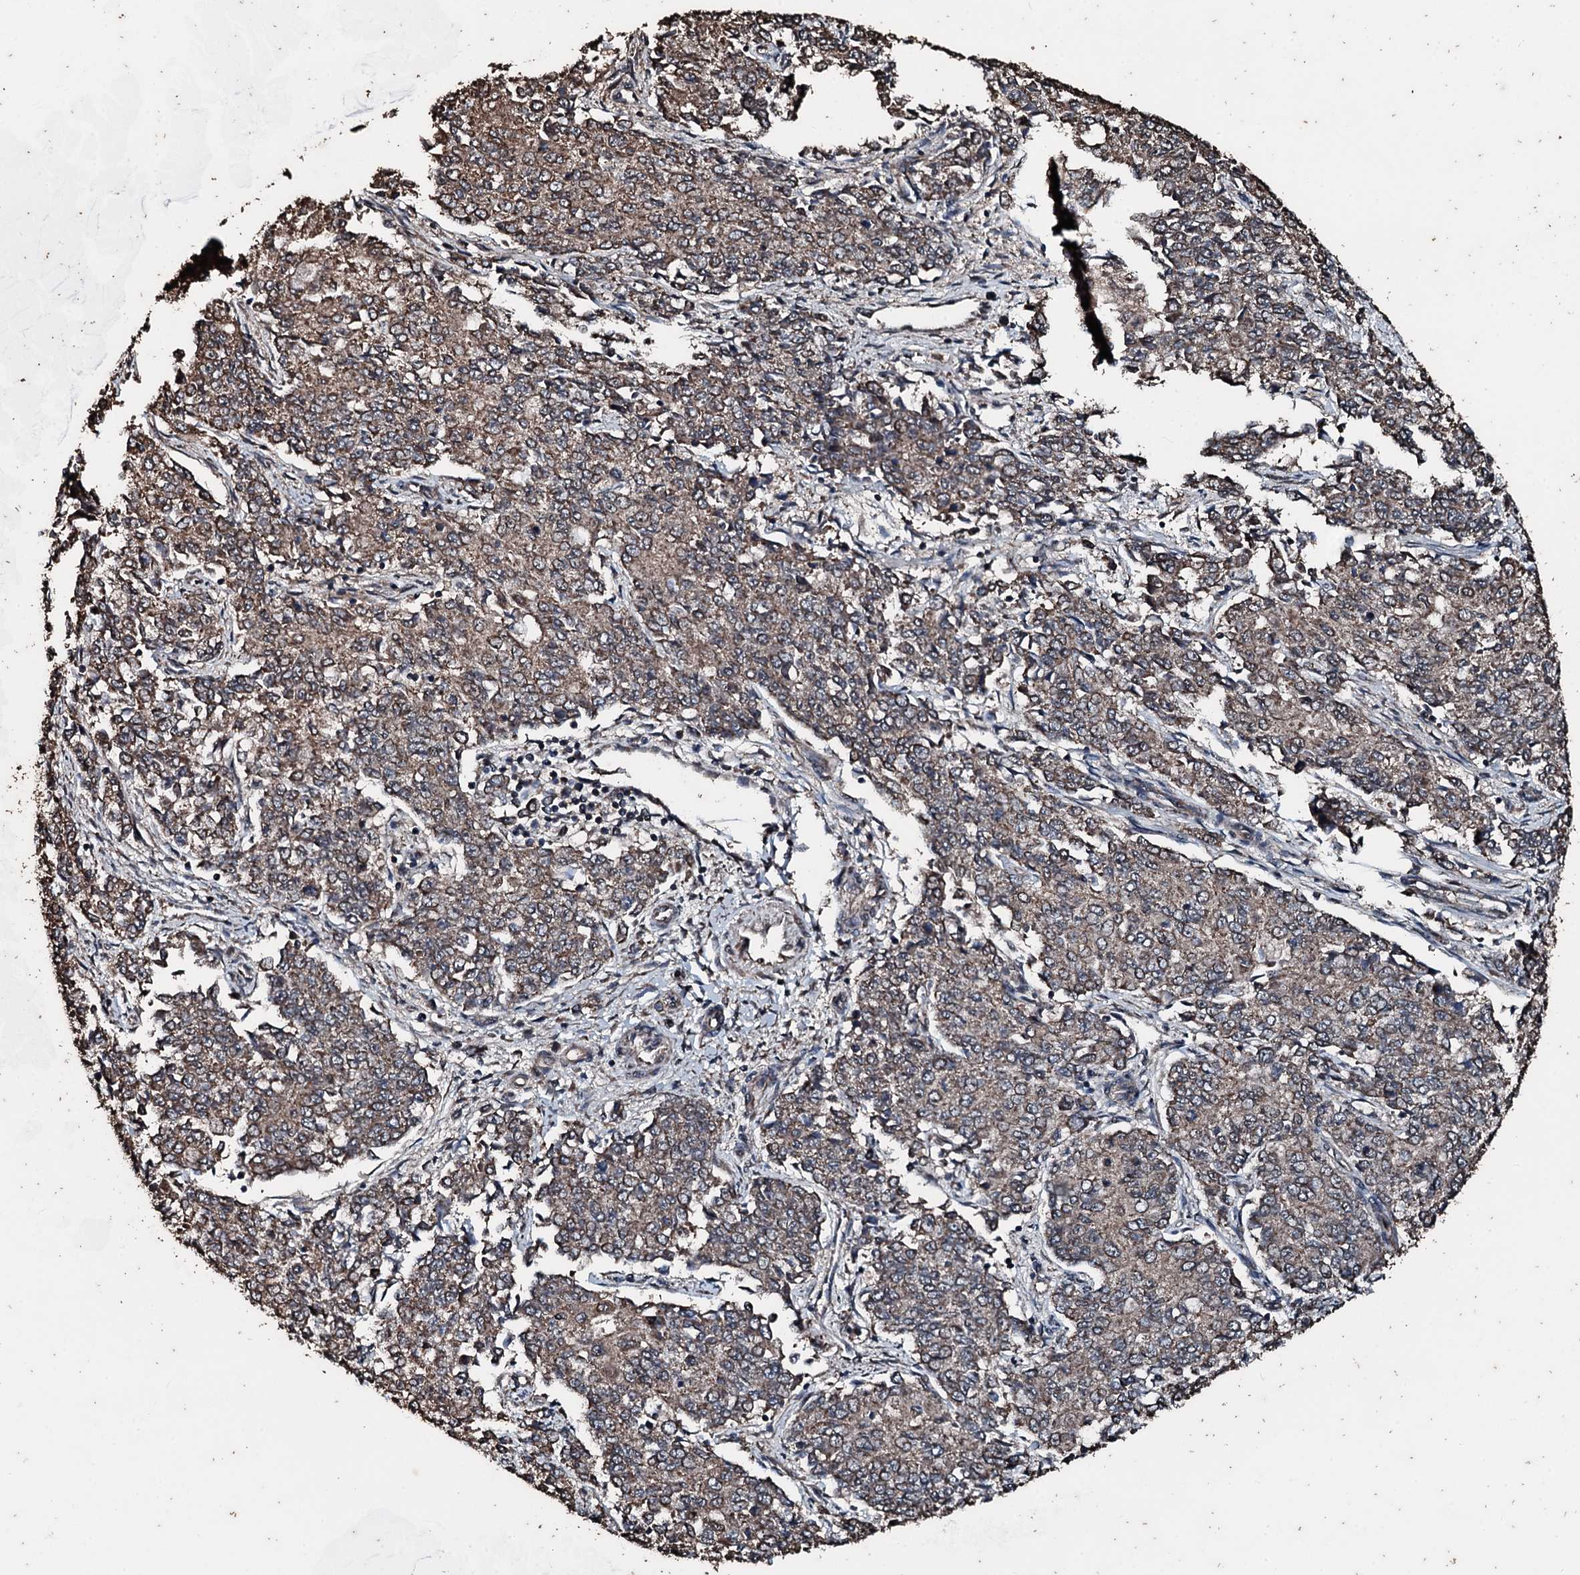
{"staining": {"intensity": "weak", "quantity": "25%-75%", "location": "cytoplasmic/membranous"}, "tissue": "endometrial cancer", "cell_type": "Tumor cells", "image_type": "cancer", "snomed": [{"axis": "morphology", "description": "Adenocarcinoma, NOS"}, {"axis": "topography", "description": "Endometrium"}], "caption": "This micrograph demonstrates endometrial cancer (adenocarcinoma) stained with immunohistochemistry to label a protein in brown. The cytoplasmic/membranous of tumor cells show weak positivity for the protein. Nuclei are counter-stained blue.", "gene": "FAAP24", "patient": {"sex": "female", "age": 50}}